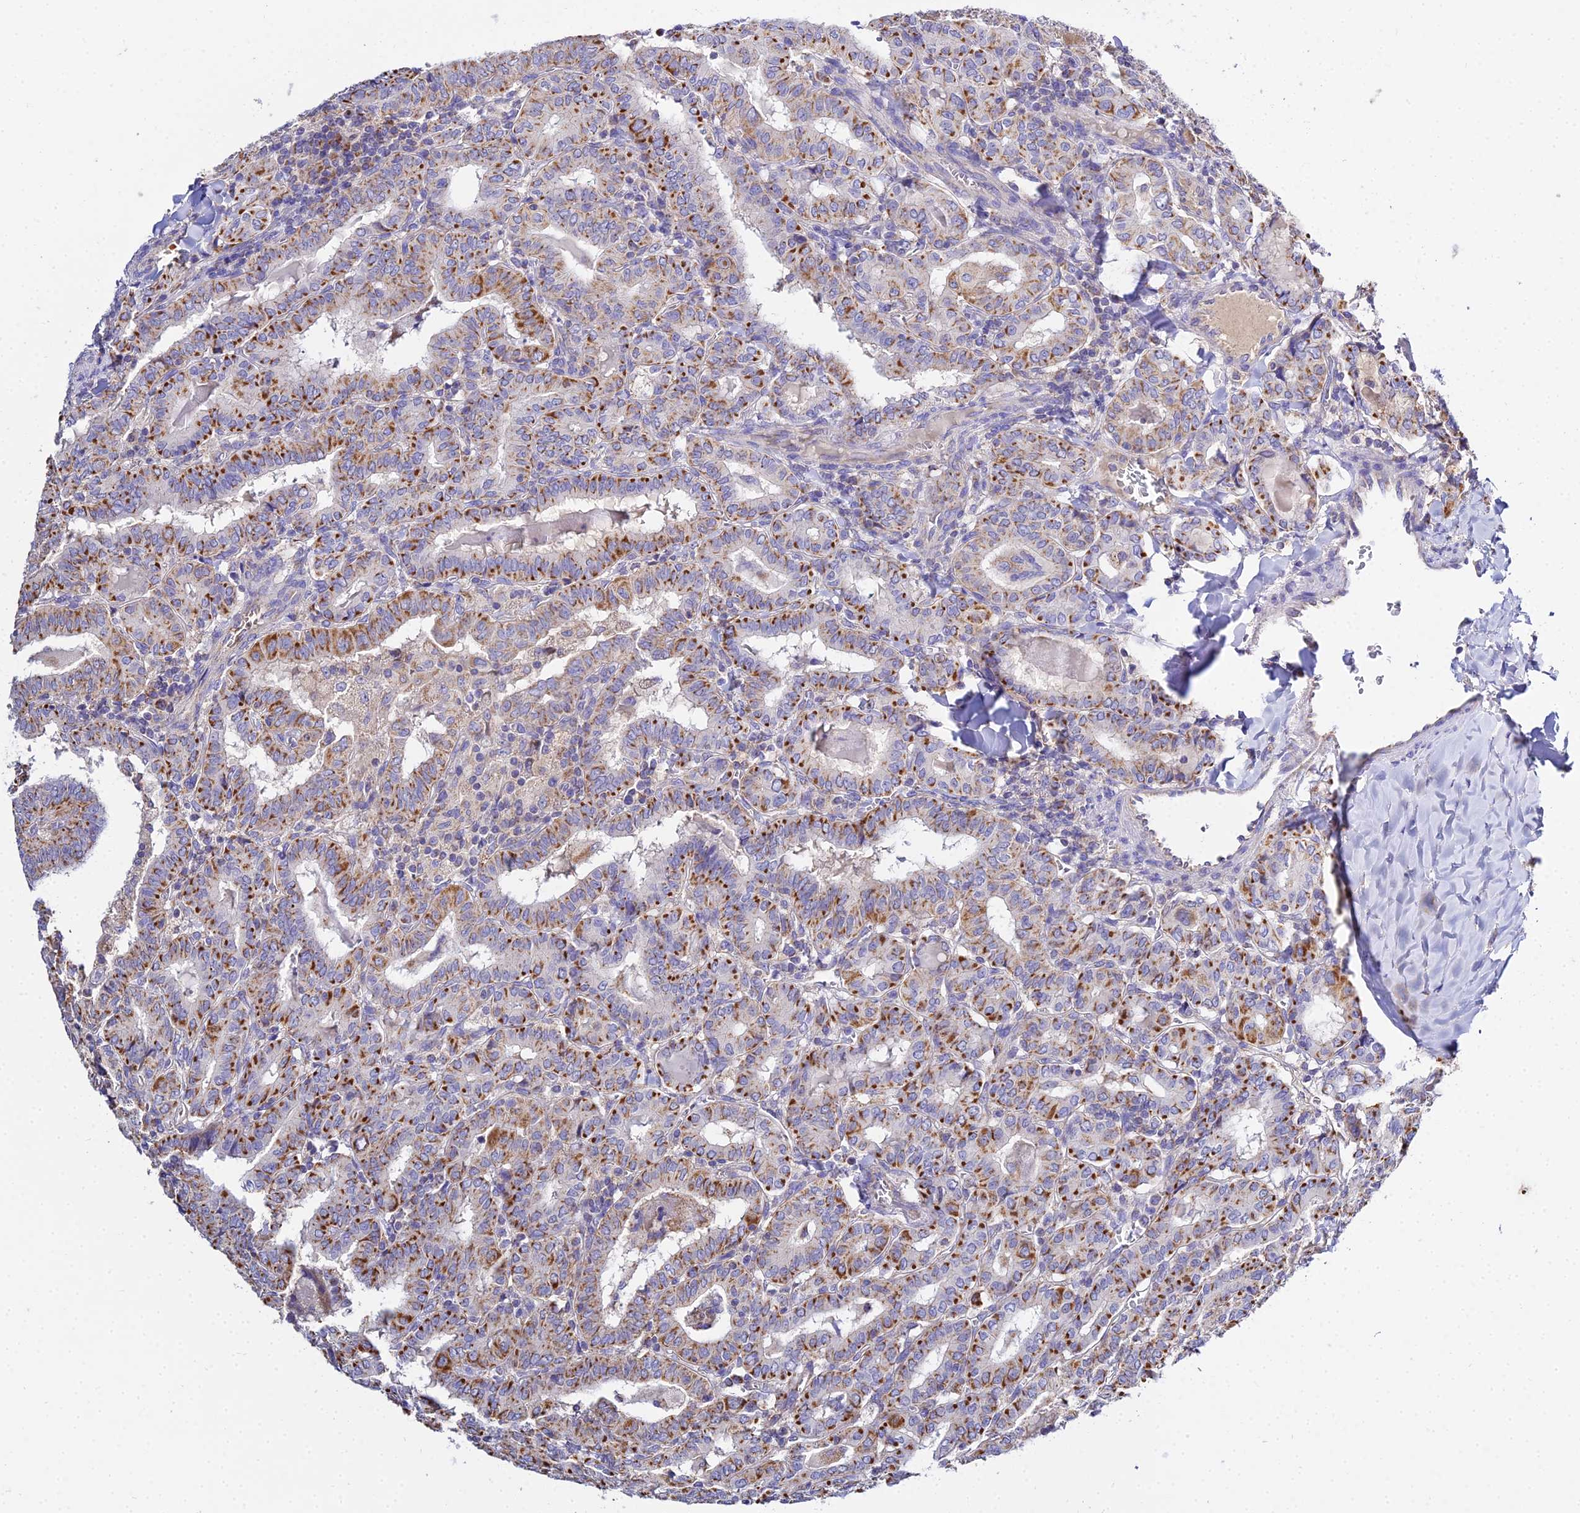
{"staining": {"intensity": "strong", "quantity": "25%-75%", "location": "cytoplasmic/membranous"}, "tissue": "thyroid cancer", "cell_type": "Tumor cells", "image_type": "cancer", "snomed": [{"axis": "morphology", "description": "Papillary adenocarcinoma, NOS"}, {"axis": "topography", "description": "Thyroid gland"}], "caption": "The photomicrograph demonstrates staining of thyroid cancer, revealing strong cytoplasmic/membranous protein expression (brown color) within tumor cells.", "gene": "TYW5", "patient": {"sex": "female", "age": 72}}